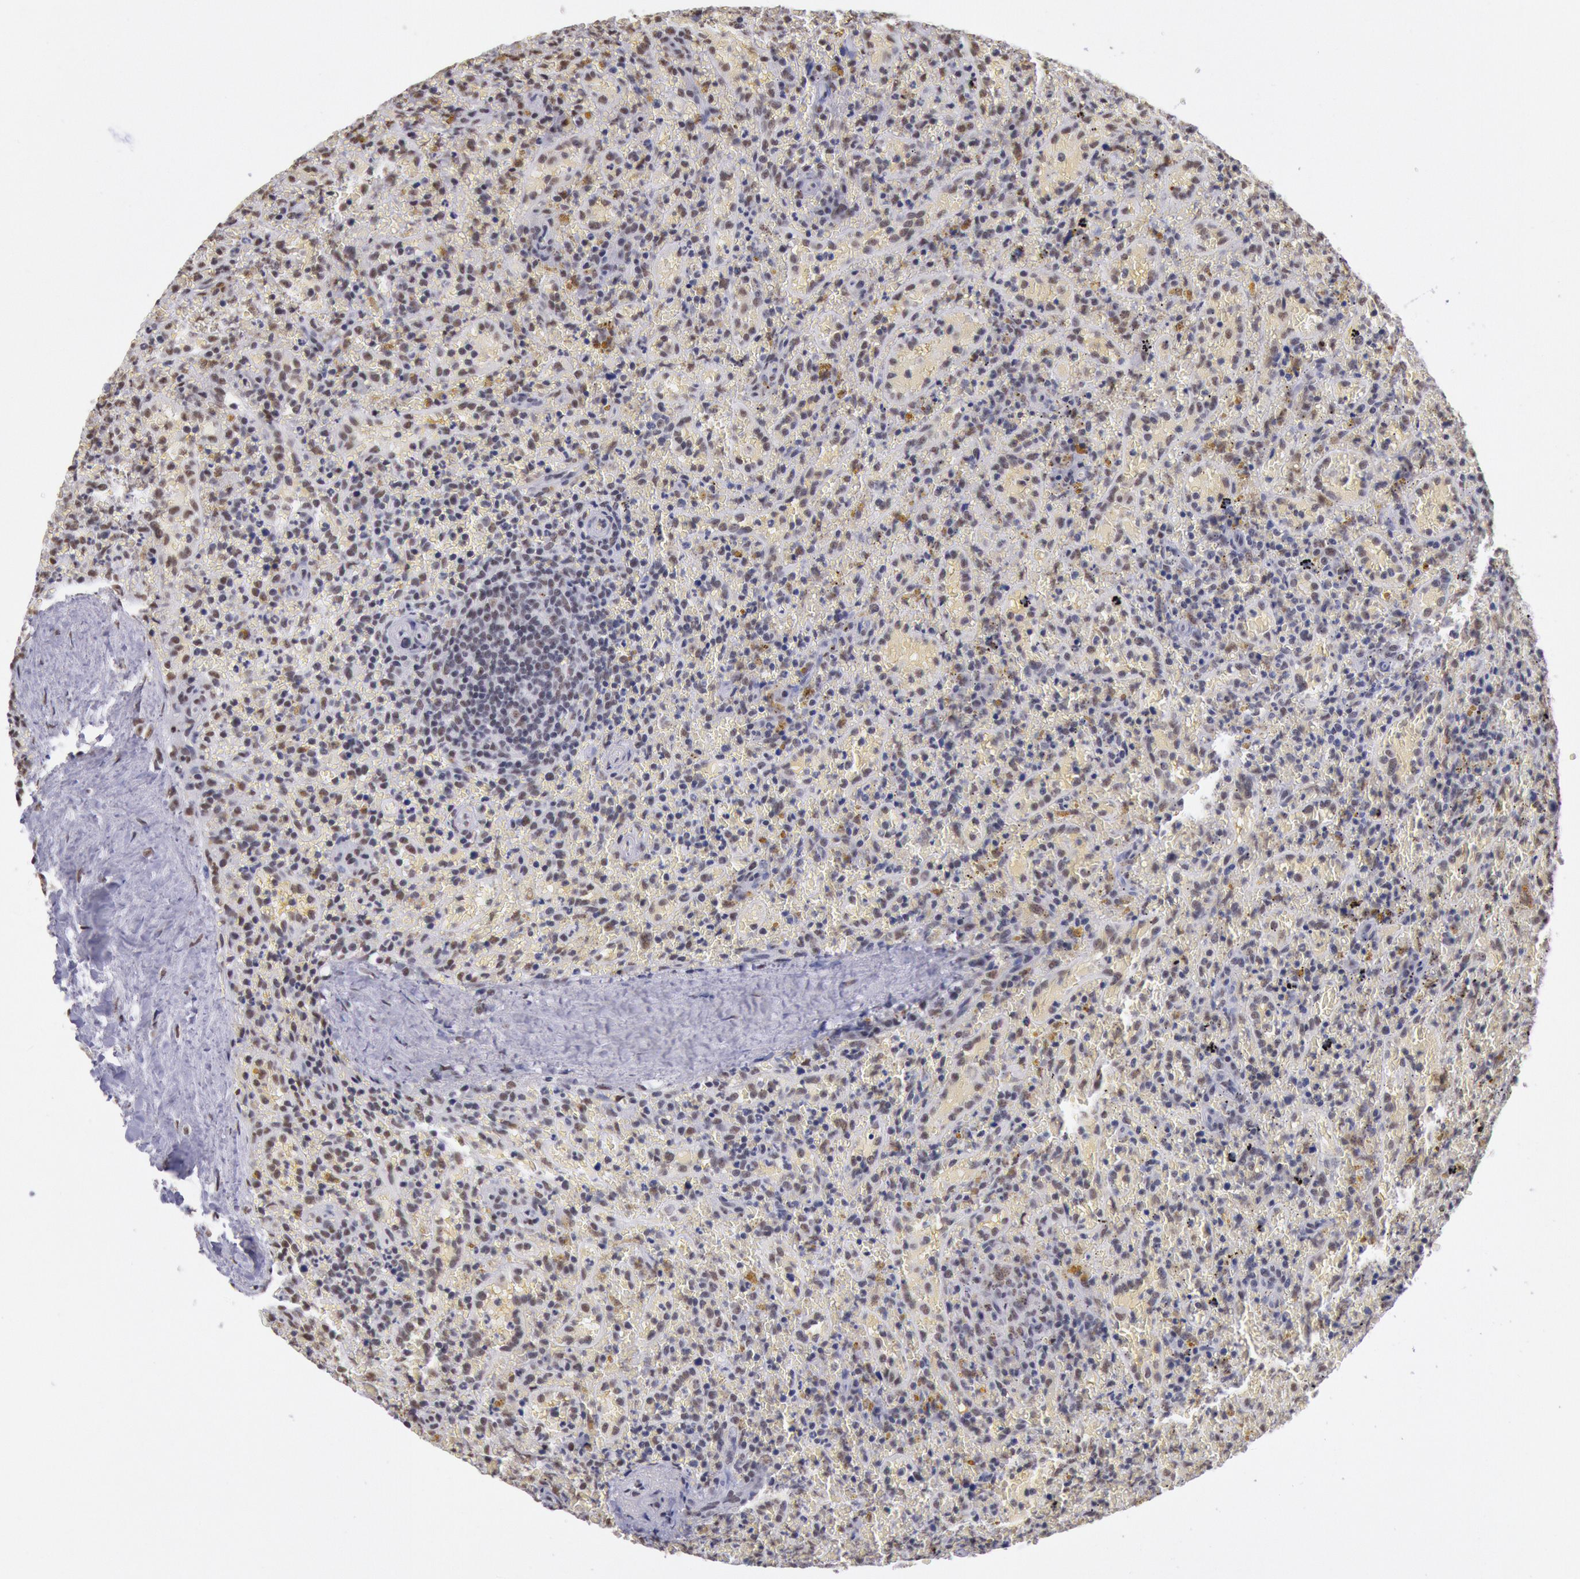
{"staining": {"intensity": "weak", "quantity": ">75%", "location": "nuclear"}, "tissue": "lymphoma", "cell_type": "Tumor cells", "image_type": "cancer", "snomed": [{"axis": "morphology", "description": "Malignant lymphoma, non-Hodgkin's type, High grade"}, {"axis": "topography", "description": "Spleen"}, {"axis": "topography", "description": "Lymph node"}], "caption": "Lymphoma stained with IHC exhibits weak nuclear staining in about >75% of tumor cells. (DAB (3,3'-diaminobenzidine) IHC with brightfield microscopy, high magnification).", "gene": "SNRPD3", "patient": {"sex": "female", "age": 70}}